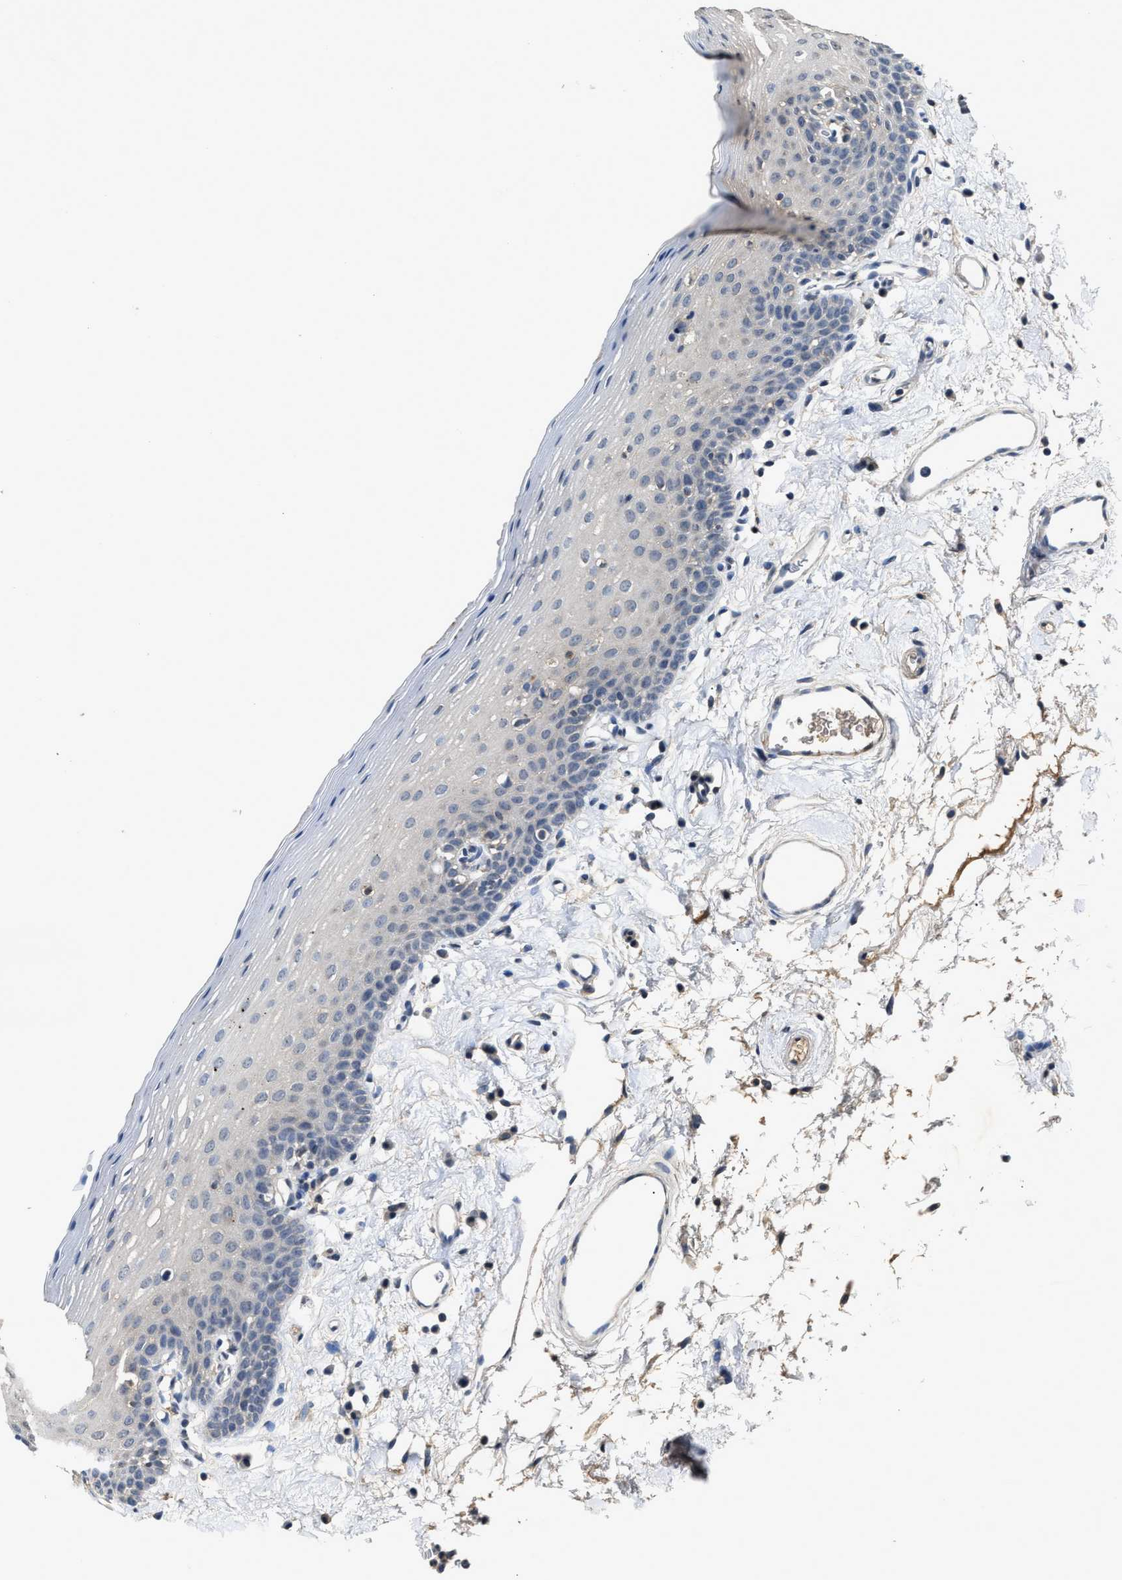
{"staining": {"intensity": "negative", "quantity": "none", "location": "none"}, "tissue": "oral mucosa", "cell_type": "Squamous epithelial cells", "image_type": "normal", "snomed": [{"axis": "morphology", "description": "Normal tissue, NOS"}, {"axis": "topography", "description": "Oral tissue"}], "caption": "There is no significant staining in squamous epithelial cells of oral mucosa. (DAB IHC with hematoxylin counter stain).", "gene": "INHA", "patient": {"sex": "male", "age": 66}}